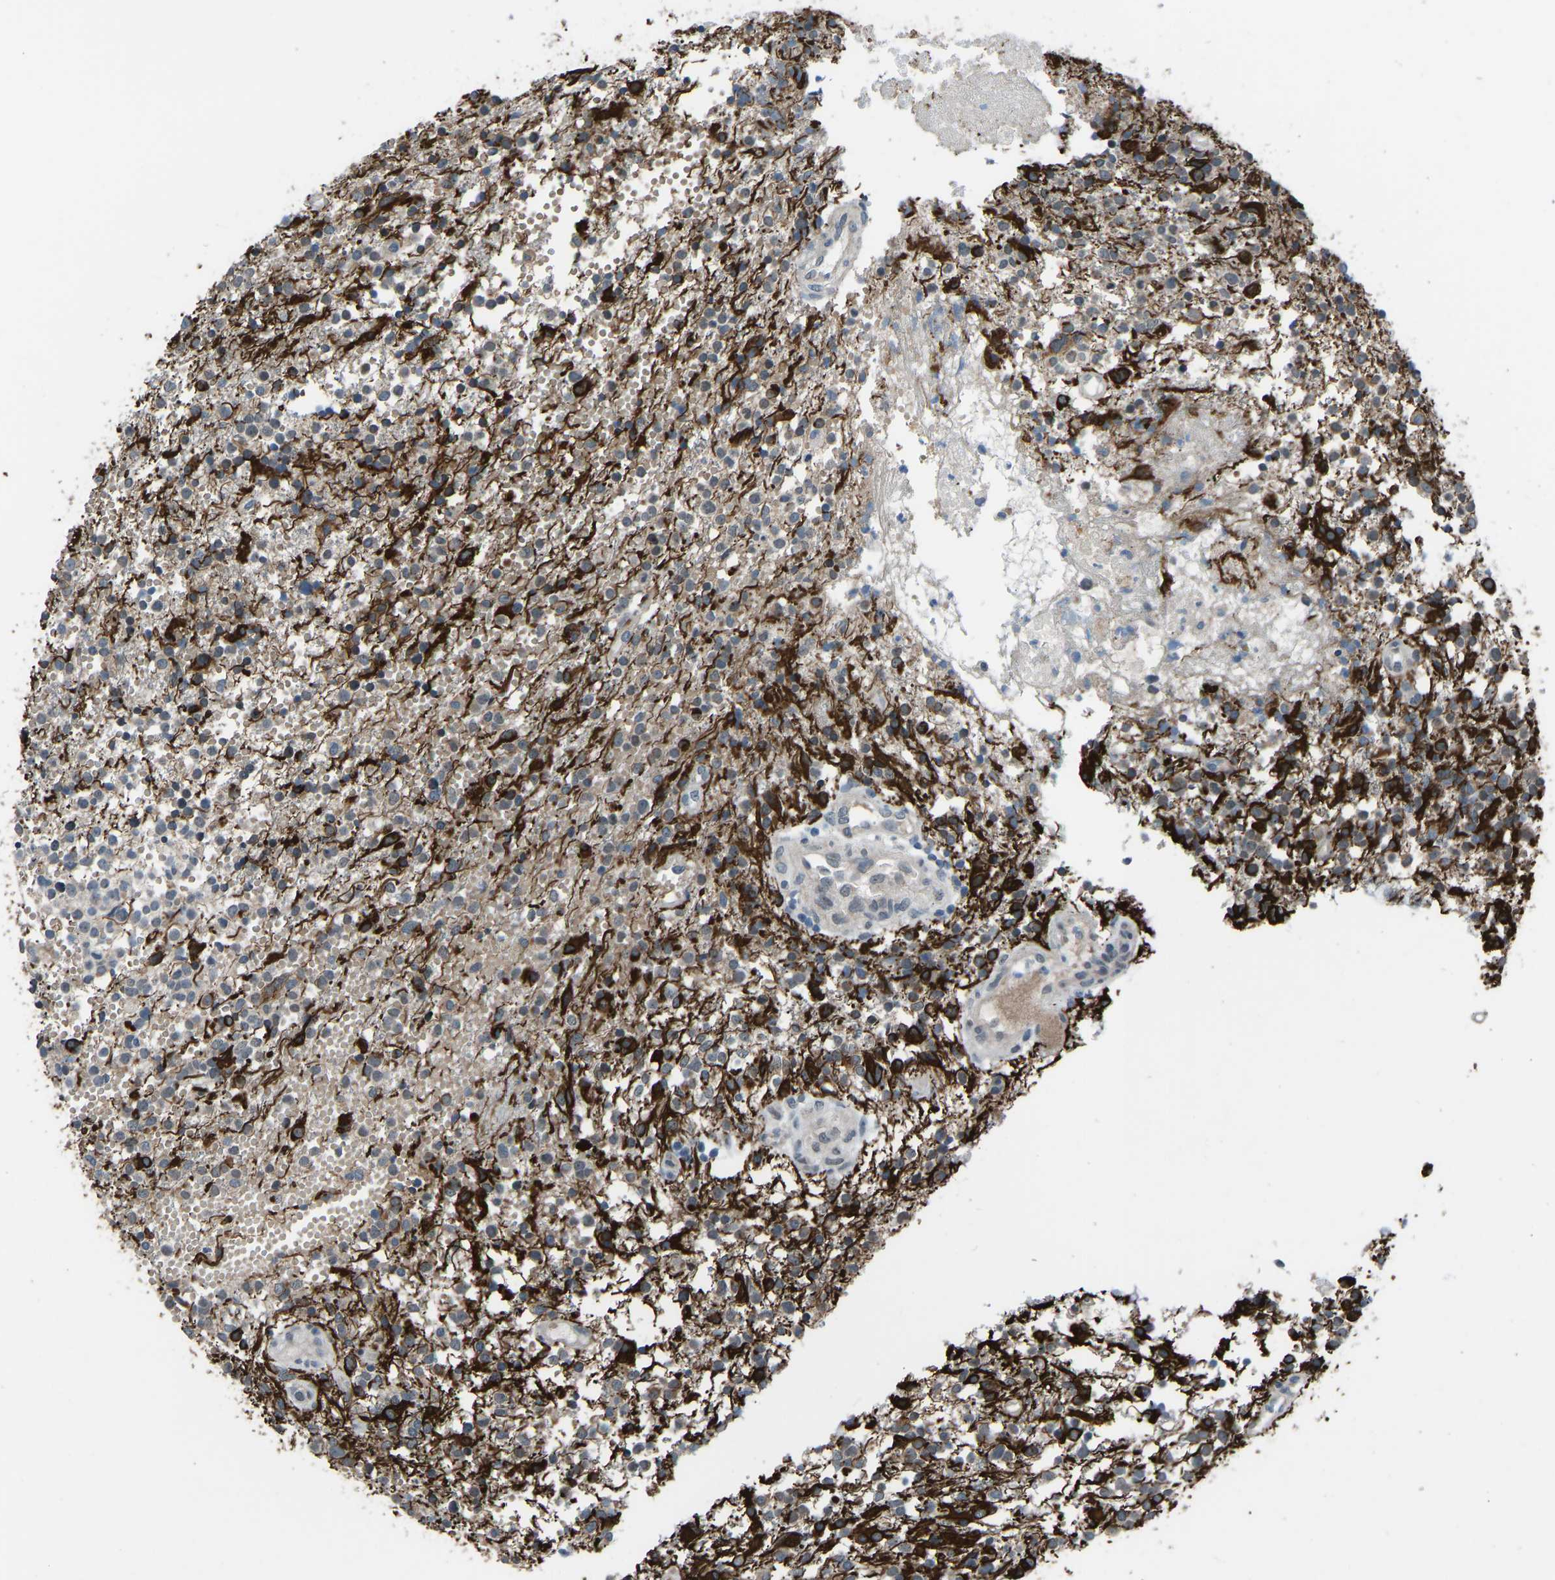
{"staining": {"intensity": "weak", "quantity": "25%-75%", "location": "cytoplasmic/membranous"}, "tissue": "glioma", "cell_type": "Tumor cells", "image_type": "cancer", "snomed": [{"axis": "morphology", "description": "Glioma, malignant, High grade"}, {"axis": "topography", "description": "Brain"}], "caption": "Immunohistochemical staining of glioma exhibits low levels of weak cytoplasmic/membranous protein positivity in about 25%-75% of tumor cells.", "gene": "CDK2AP1", "patient": {"sex": "female", "age": 59}}